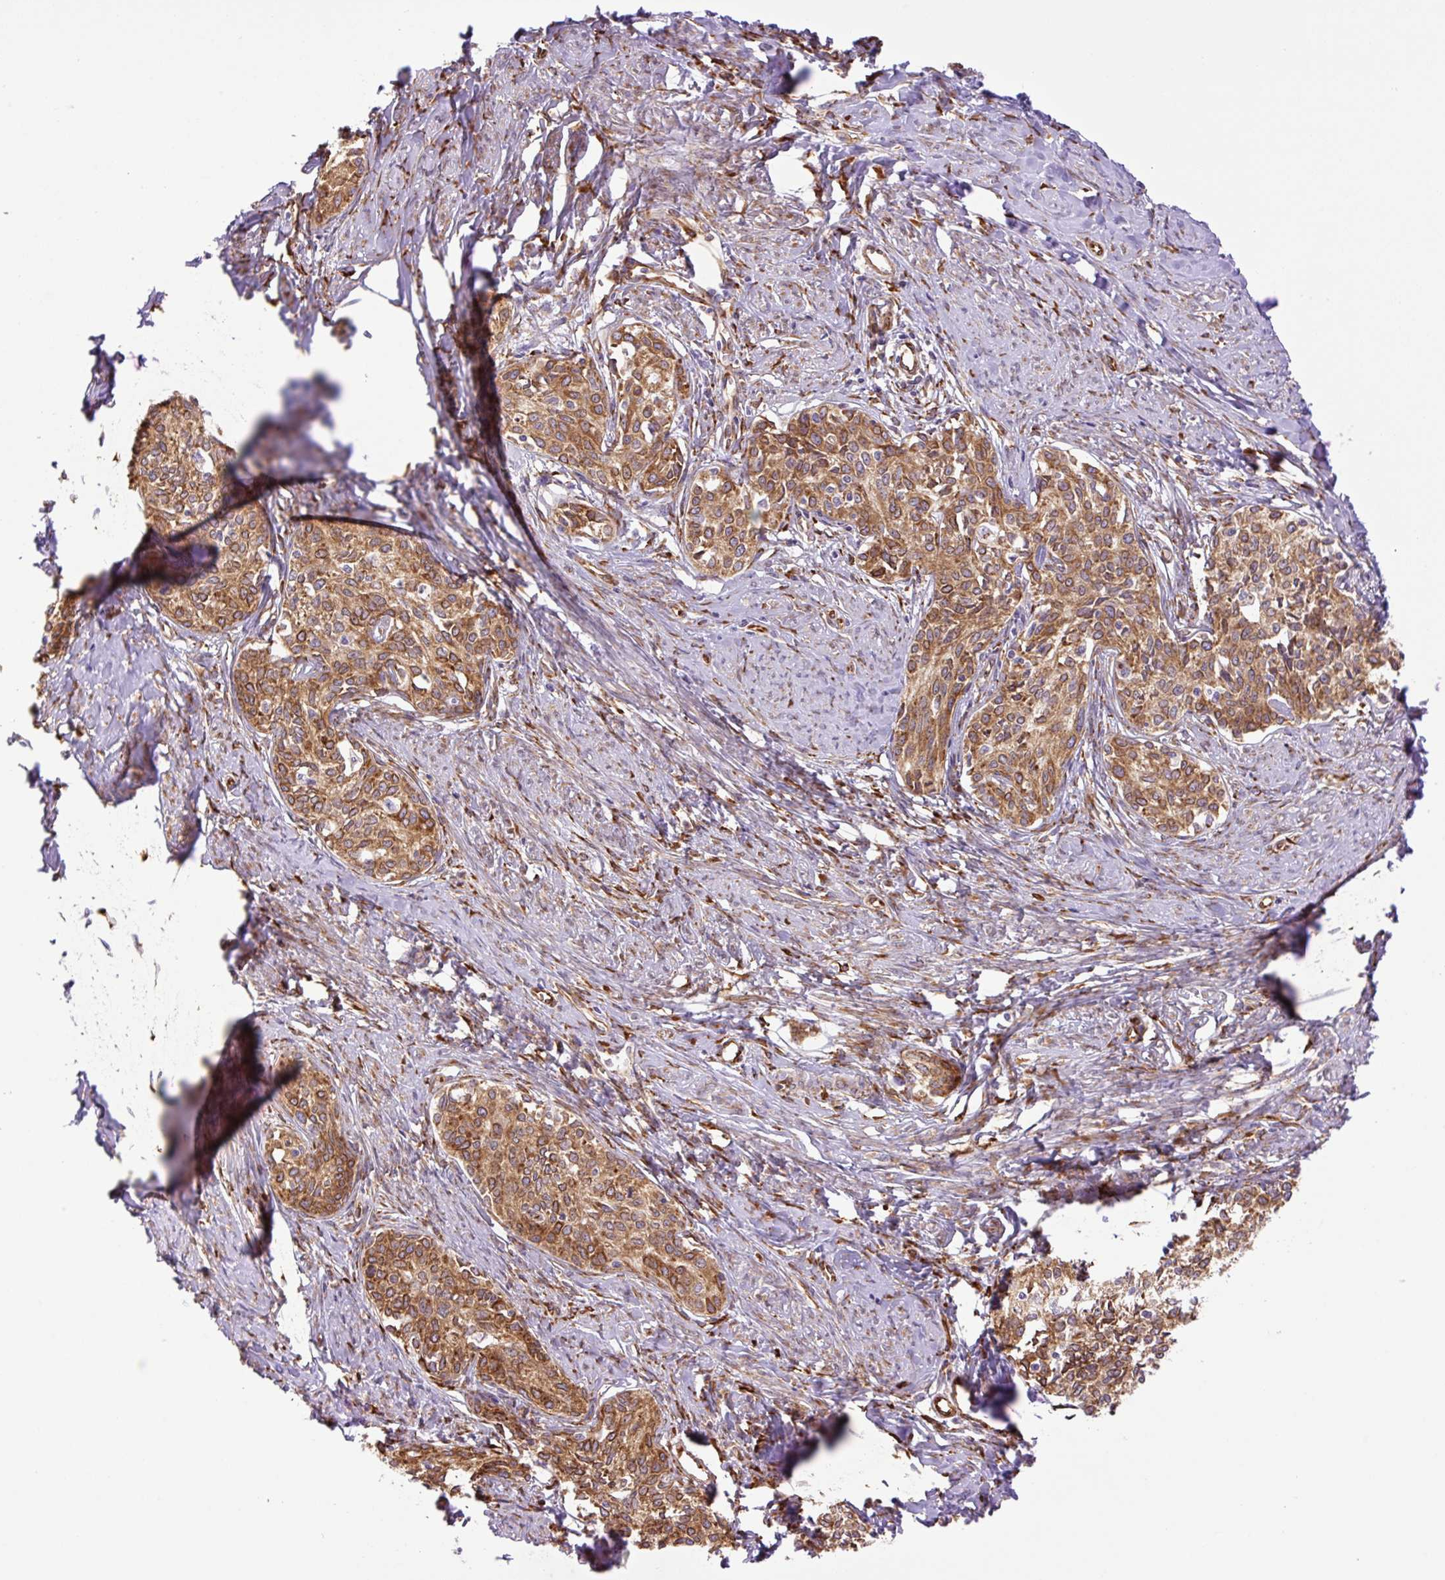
{"staining": {"intensity": "moderate", "quantity": ">75%", "location": "cytoplasmic/membranous"}, "tissue": "cervical cancer", "cell_type": "Tumor cells", "image_type": "cancer", "snomed": [{"axis": "morphology", "description": "Squamous cell carcinoma, NOS"}, {"axis": "morphology", "description": "Adenocarcinoma, NOS"}, {"axis": "topography", "description": "Cervix"}], "caption": "Human cervical cancer (adenocarcinoma) stained with a brown dye reveals moderate cytoplasmic/membranous positive positivity in approximately >75% of tumor cells.", "gene": "RAB30", "patient": {"sex": "female", "age": 52}}